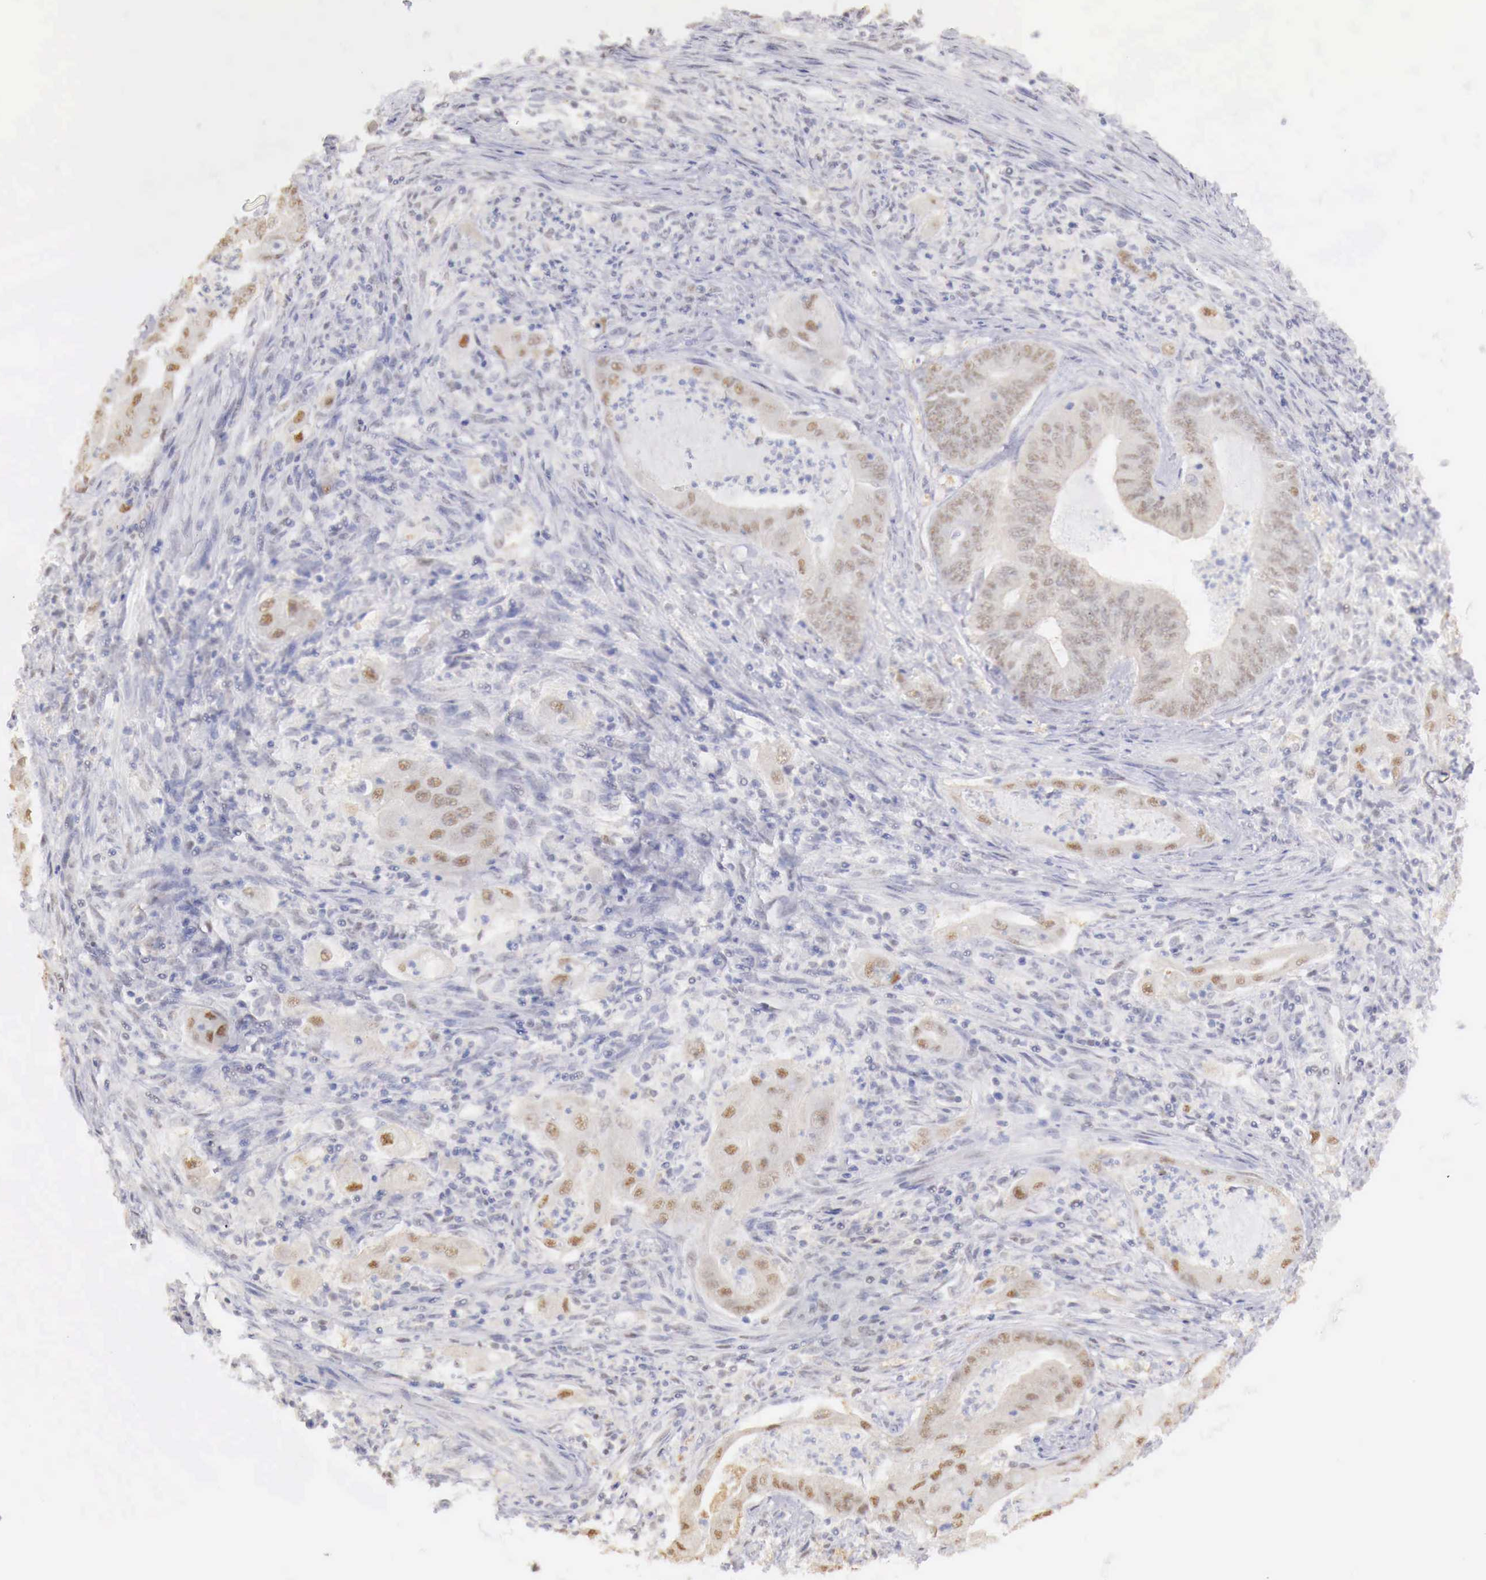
{"staining": {"intensity": "weak", "quantity": "25%-75%", "location": "nuclear"}, "tissue": "endometrial cancer", "cell_type": "Tumor cells", "image_type": "cancer", "snomed": [{"axis": "morphology", "description": "Adenocarcinoma, NOS"}, {"axis": "topography", "description": "Endometrium"}], "caption": "Immunohistochemistry (IHC) (DAB) staining of human endometrial adenocarcinoma shows weak nuclear protein staining in approximately 25%-75% of tumor cells. The staining is performed using DAB (3,3'-diaminobenzidine) brown chromogen to label protein expression. The nuclei are counter-stained blue using hematoxylin.", "gene": "UBA1", "patient": {"sex": "female", "age": 63}}